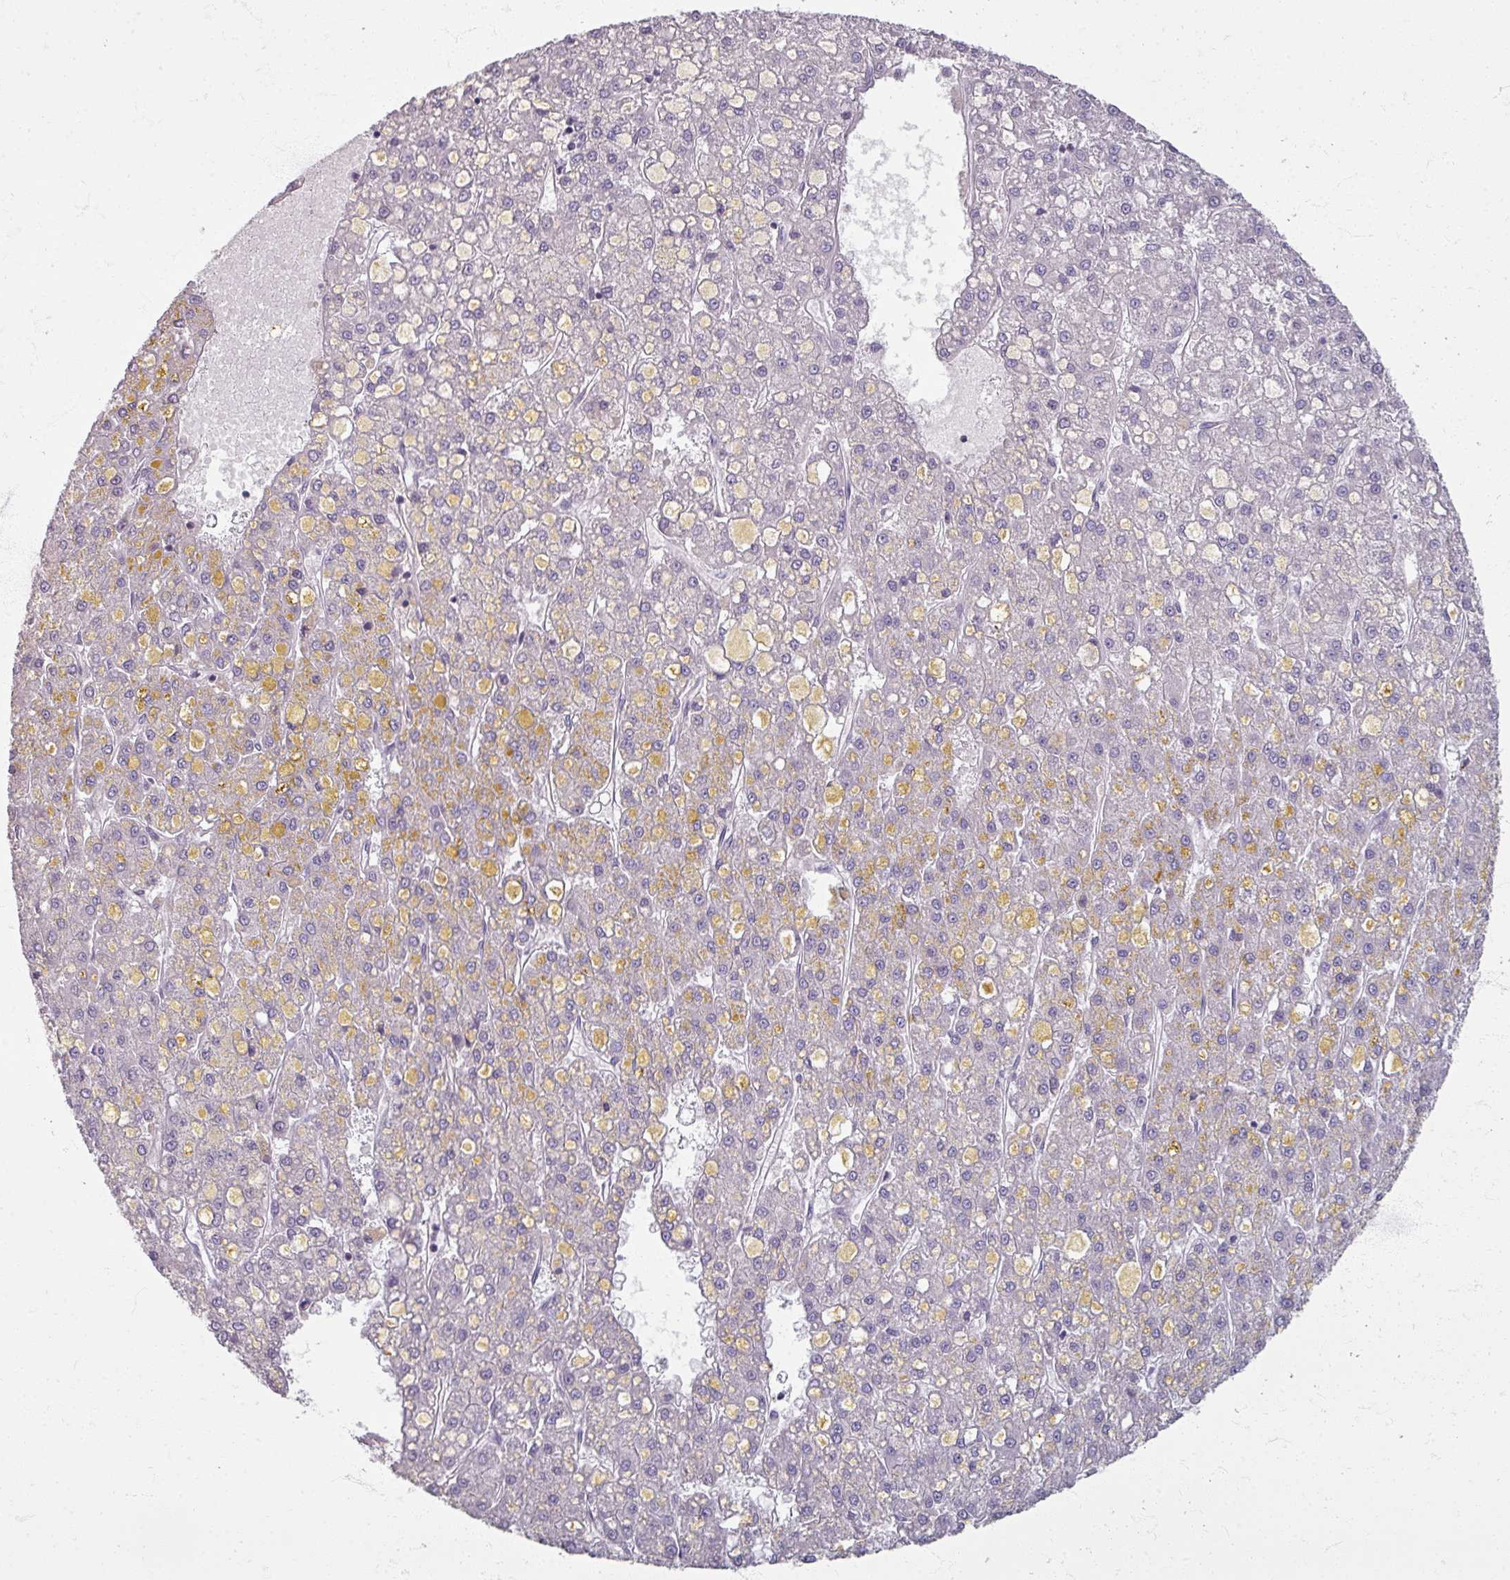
{"staining": {"intensity": "negative", "quantity": "none", "location": "none"}, "tissue": "liver cancer", "cell_type": "Tumor cells", "image_type": "cancer", "snomed": [{"axis": "morphology", "description": "Carcinoma, Hepatocellular, NOS"}, {"axis": "topography", "description": "Liver"}], "caption": "High power microscopy image of an IHC histopathology image of hepatocellular carcinoma (liver), revealing no significant expression in tumor cells.", "gene": "TTLL7", "patient": {"sex": "male", "age": 67}}